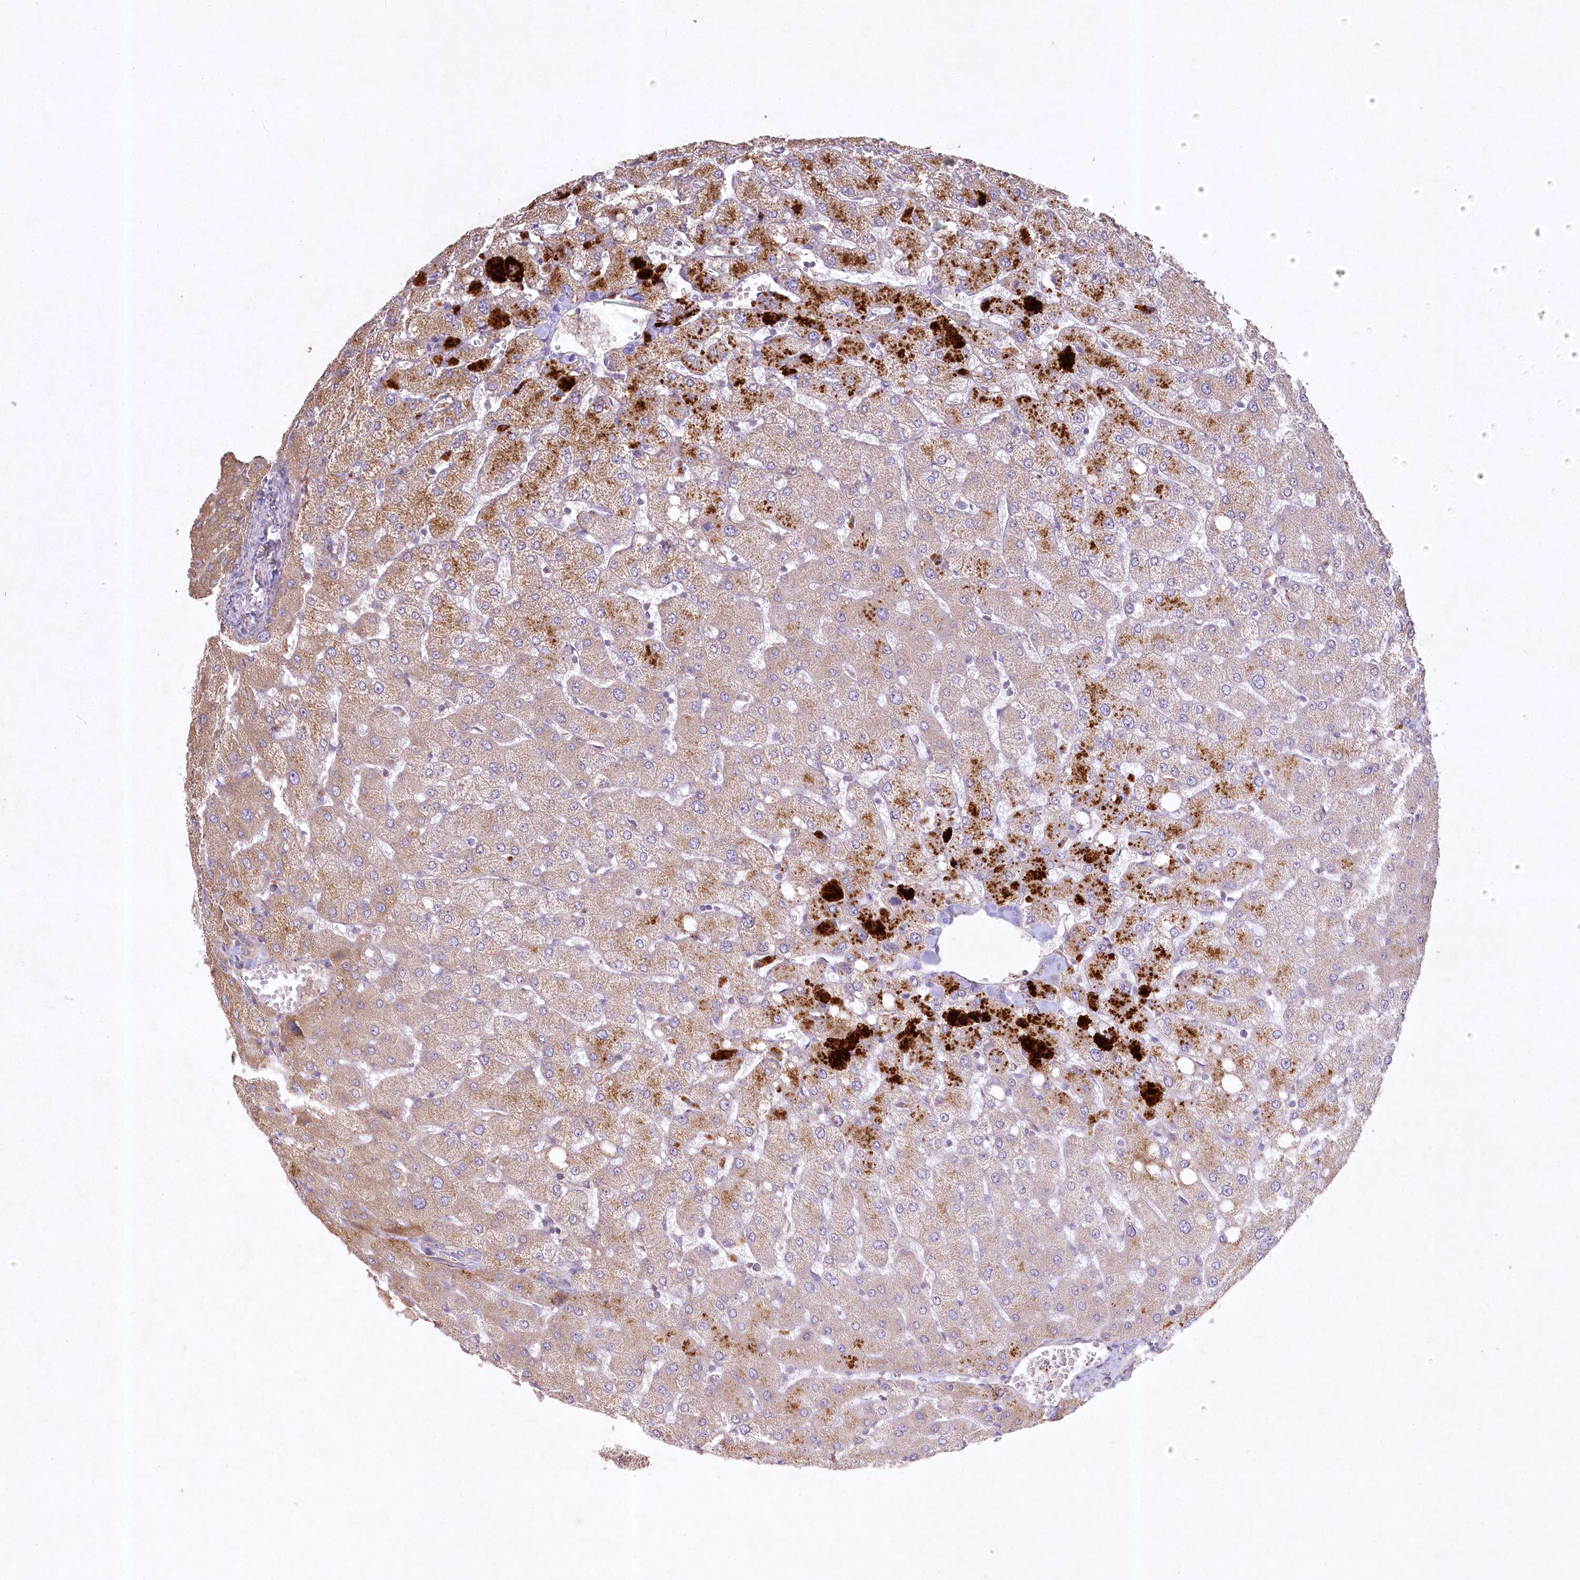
{"staining": {"intensity": "negative", "quantity": "none", "location": "none"}, "tissue": "liver", "cell_type": "Cholangiocytes", "image_type": "normal", "snomed": [{"axis": "morphology", "description": "Normal tissue, NOS"}, {"axis": "topography", "description": "Liver"}], "caption": "This is an immunohistochemistry image of benign human liver. There is no staining in cholangiocytes.", "gene": "INPP4B", "patient": {"sex": "female", "age": 54}}